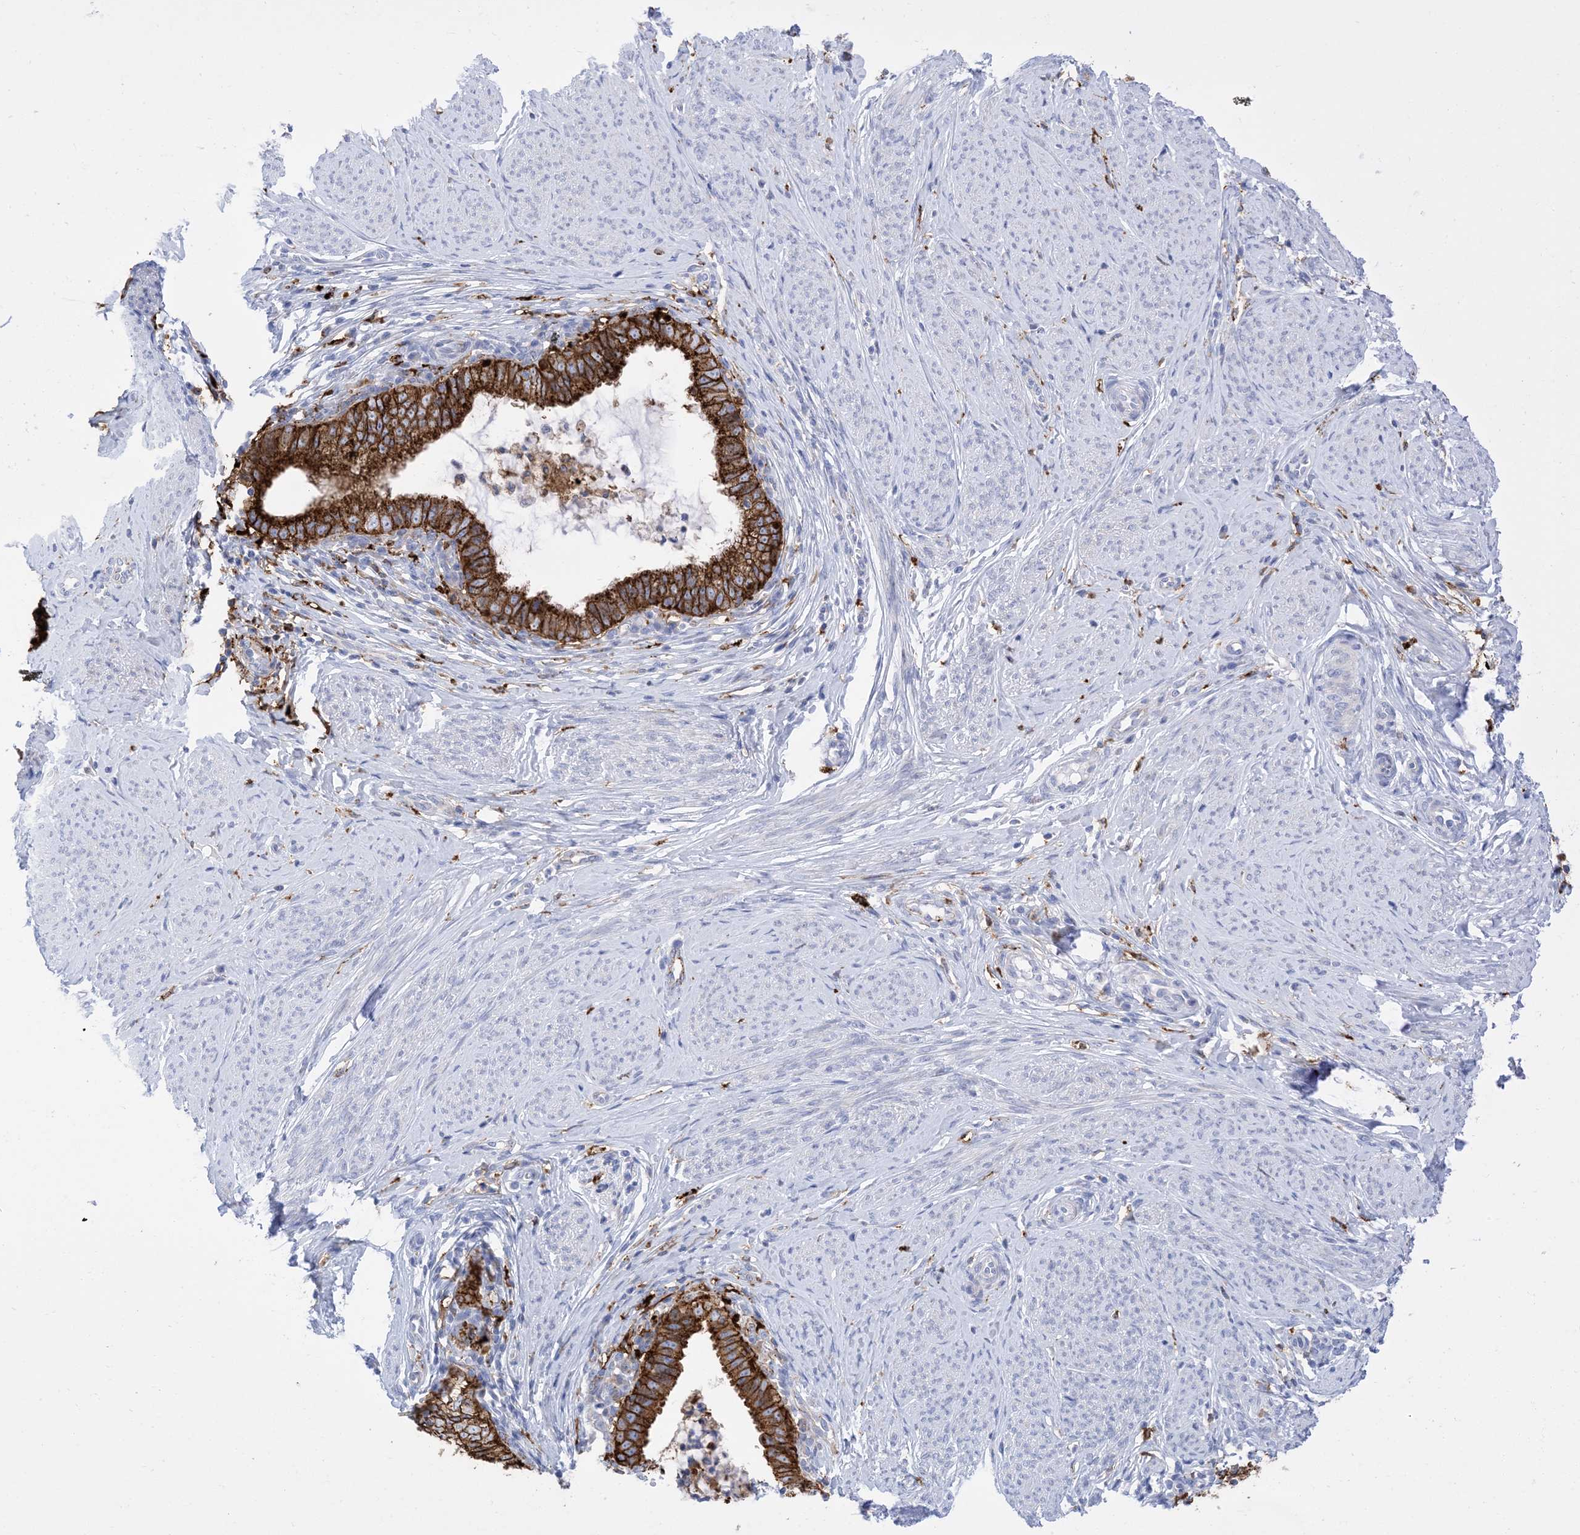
{"staining": {"intensity": "strong", "quantity": "25%-75%", "location": "cytoplasmic/membranous"}, "tissue": "cervical cancer", "cell_type": "Tumor cells", "image_type": "cancer", "snomed": [{"axis": "morphology", "description": "Adenocarcinoma, NOS"}, {"axis": "topography", "description": "Cervix"}], "caption": "Strong cytoplasmic/membranous expression is seen in about 25%-75% of tumor cells in adenocarcinoma (cervical).", "gene": "DPH3", "patient": {"sex": "female", "age": 36}}